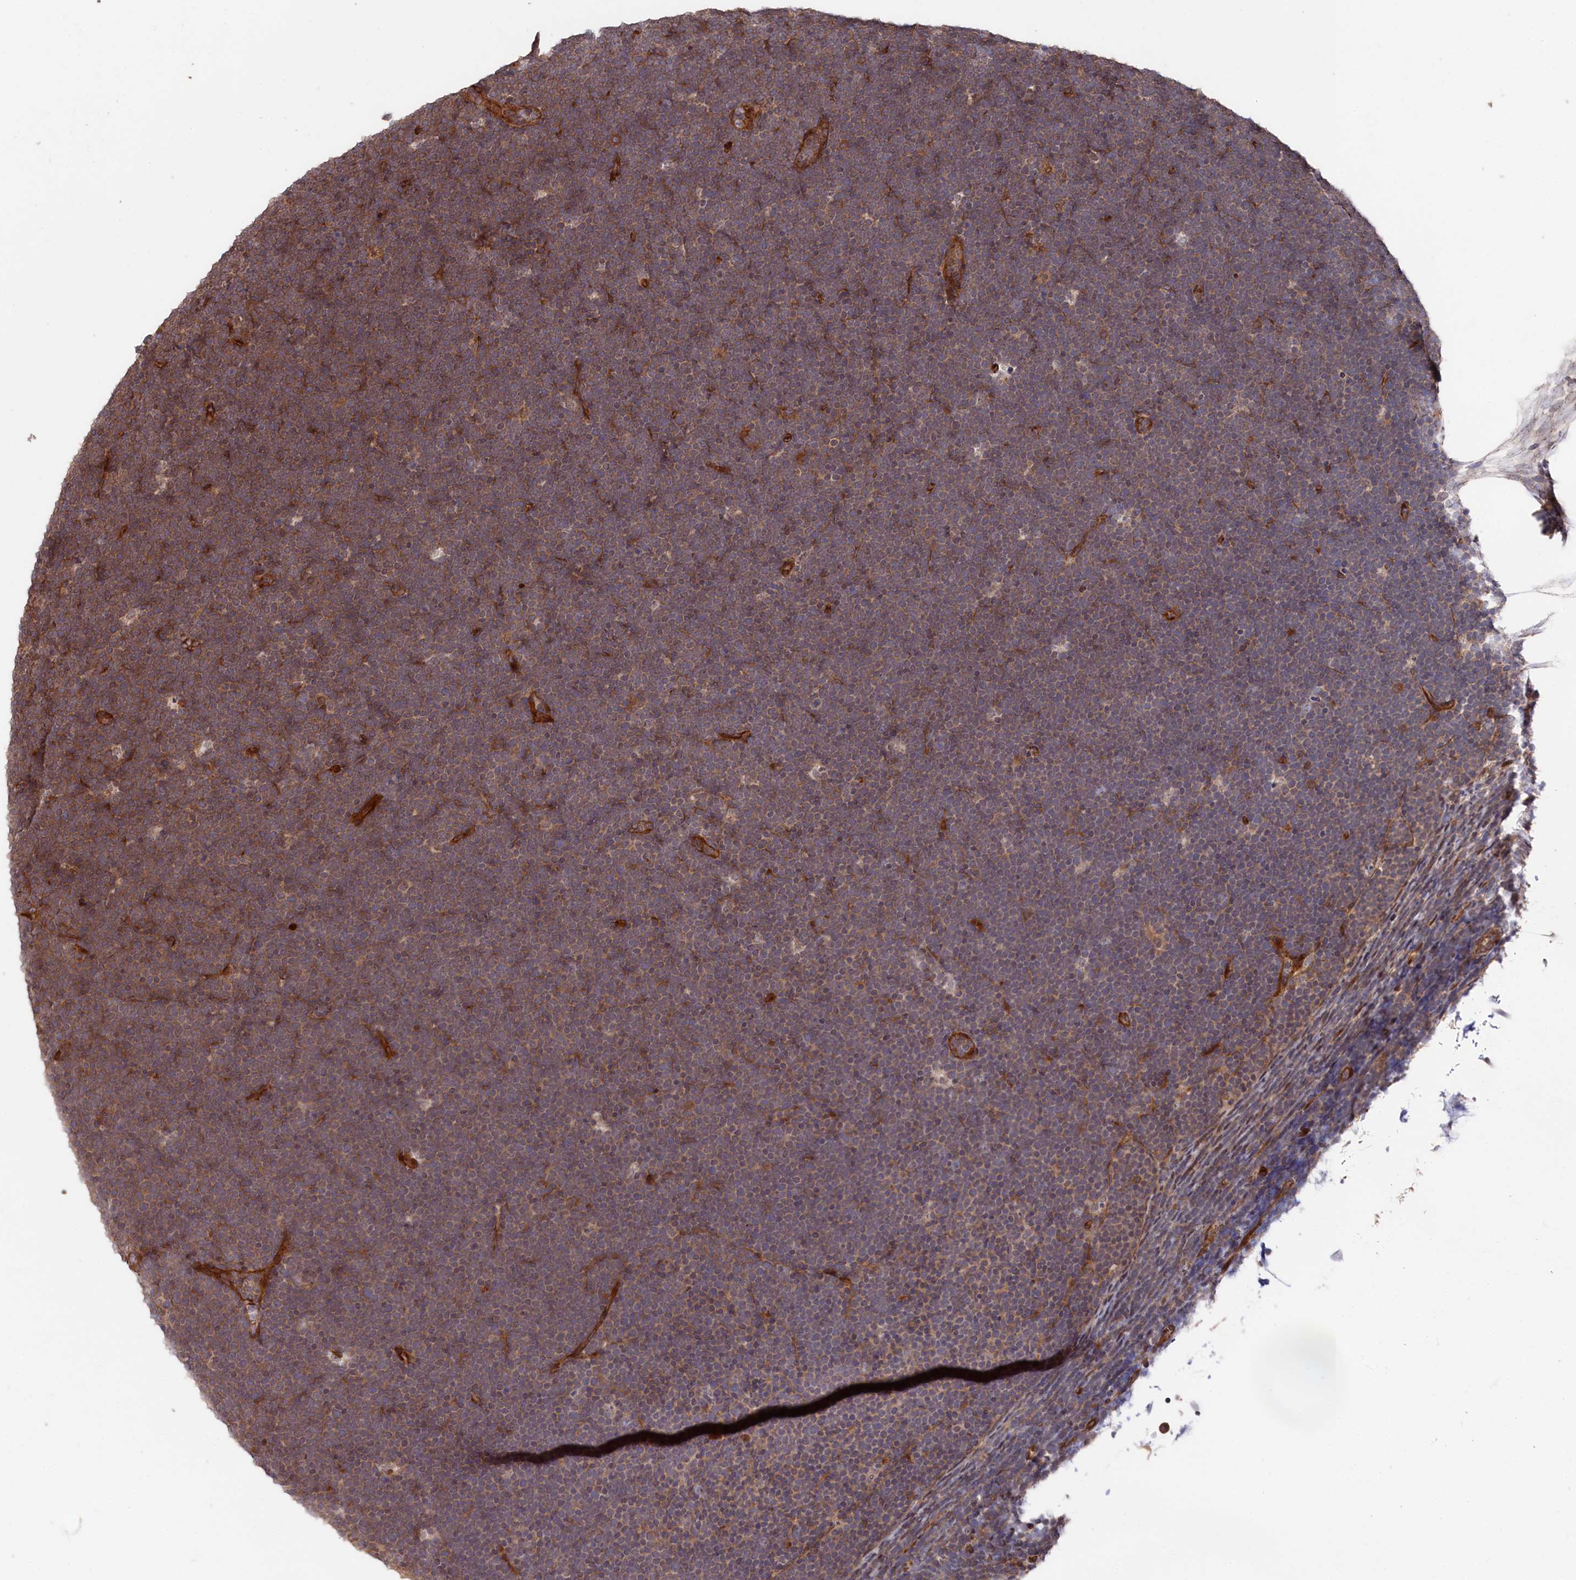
{"staining": {"intensity": "moderate", "quantity": "25%-75%", "location": "cytoplasmic/membranous"}, "tissue": "lymphoma", "cell_type": "Tumor cells", "image_type": "cancer", "snomed": [{"axis": "morphology", "description": "Malignant lymphoma, non-Hodgkin's type, High grade"}, {"axis": "topography", "description": "Lymph node"}], "caption": "Immunohistochemistry image of lymphoma stained for a protein (brown), which demonstrates medium levels of moderate cytoplasmic/membranous expression in about 25%-75% of tumor cells.", "gene": "TNKS1BP1", "patient": {"sex": "male", "age": 13}}